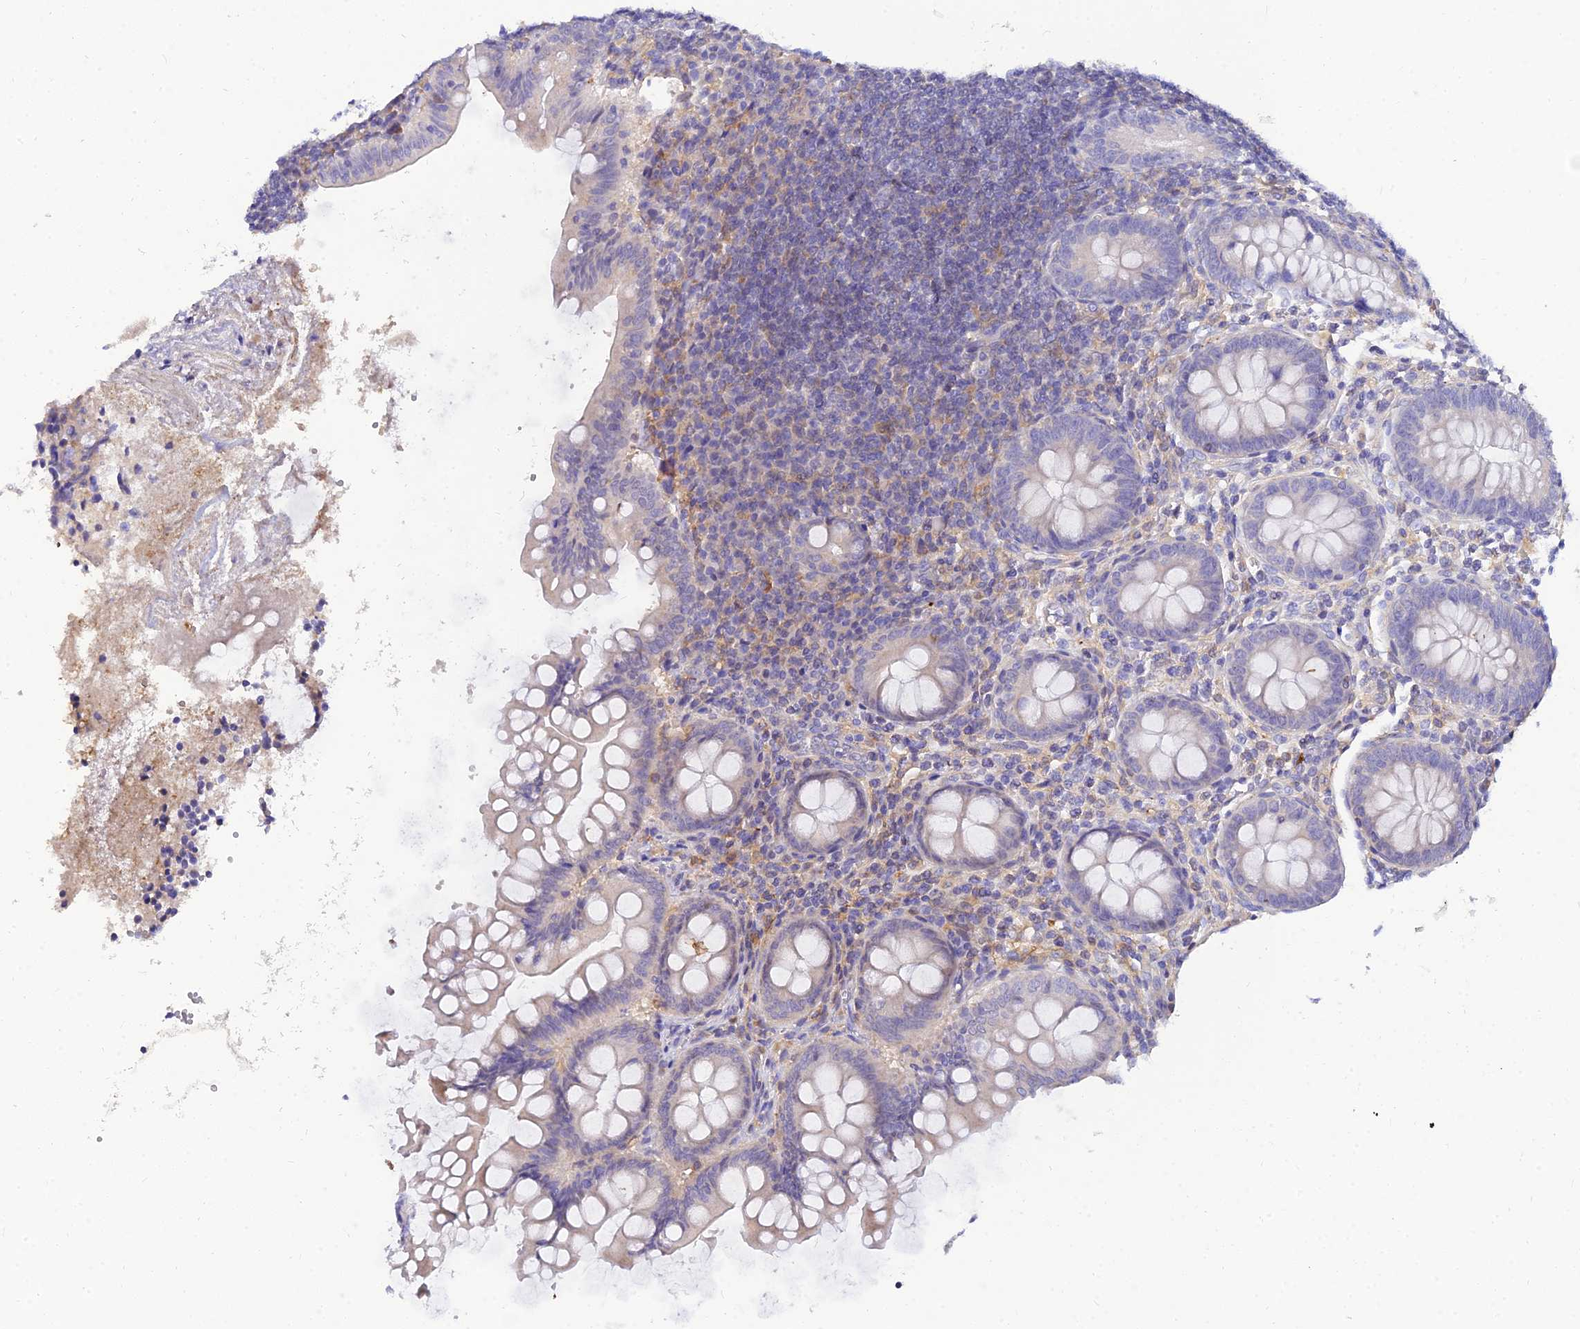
{"staining": {"intensity": "moderate", "quantity": "<25%", "location": "cytoplasmic/membranous"}, "tissue": "appendix", "cell_type": "Glandular cells", "image_type": "normal", "snomed": [{"axis": "morphology", "description": "Normal tissue, NOS"}, {"axis": "topography", "description": "Appendix"}], "caption": "Glandular cells show low levels of moderate cytoplasmic/membranous expression in approximately <25% of cells in benign human appendix.", "gene": "ARL8A", "patient": {"sex": "female", "age": 33}}